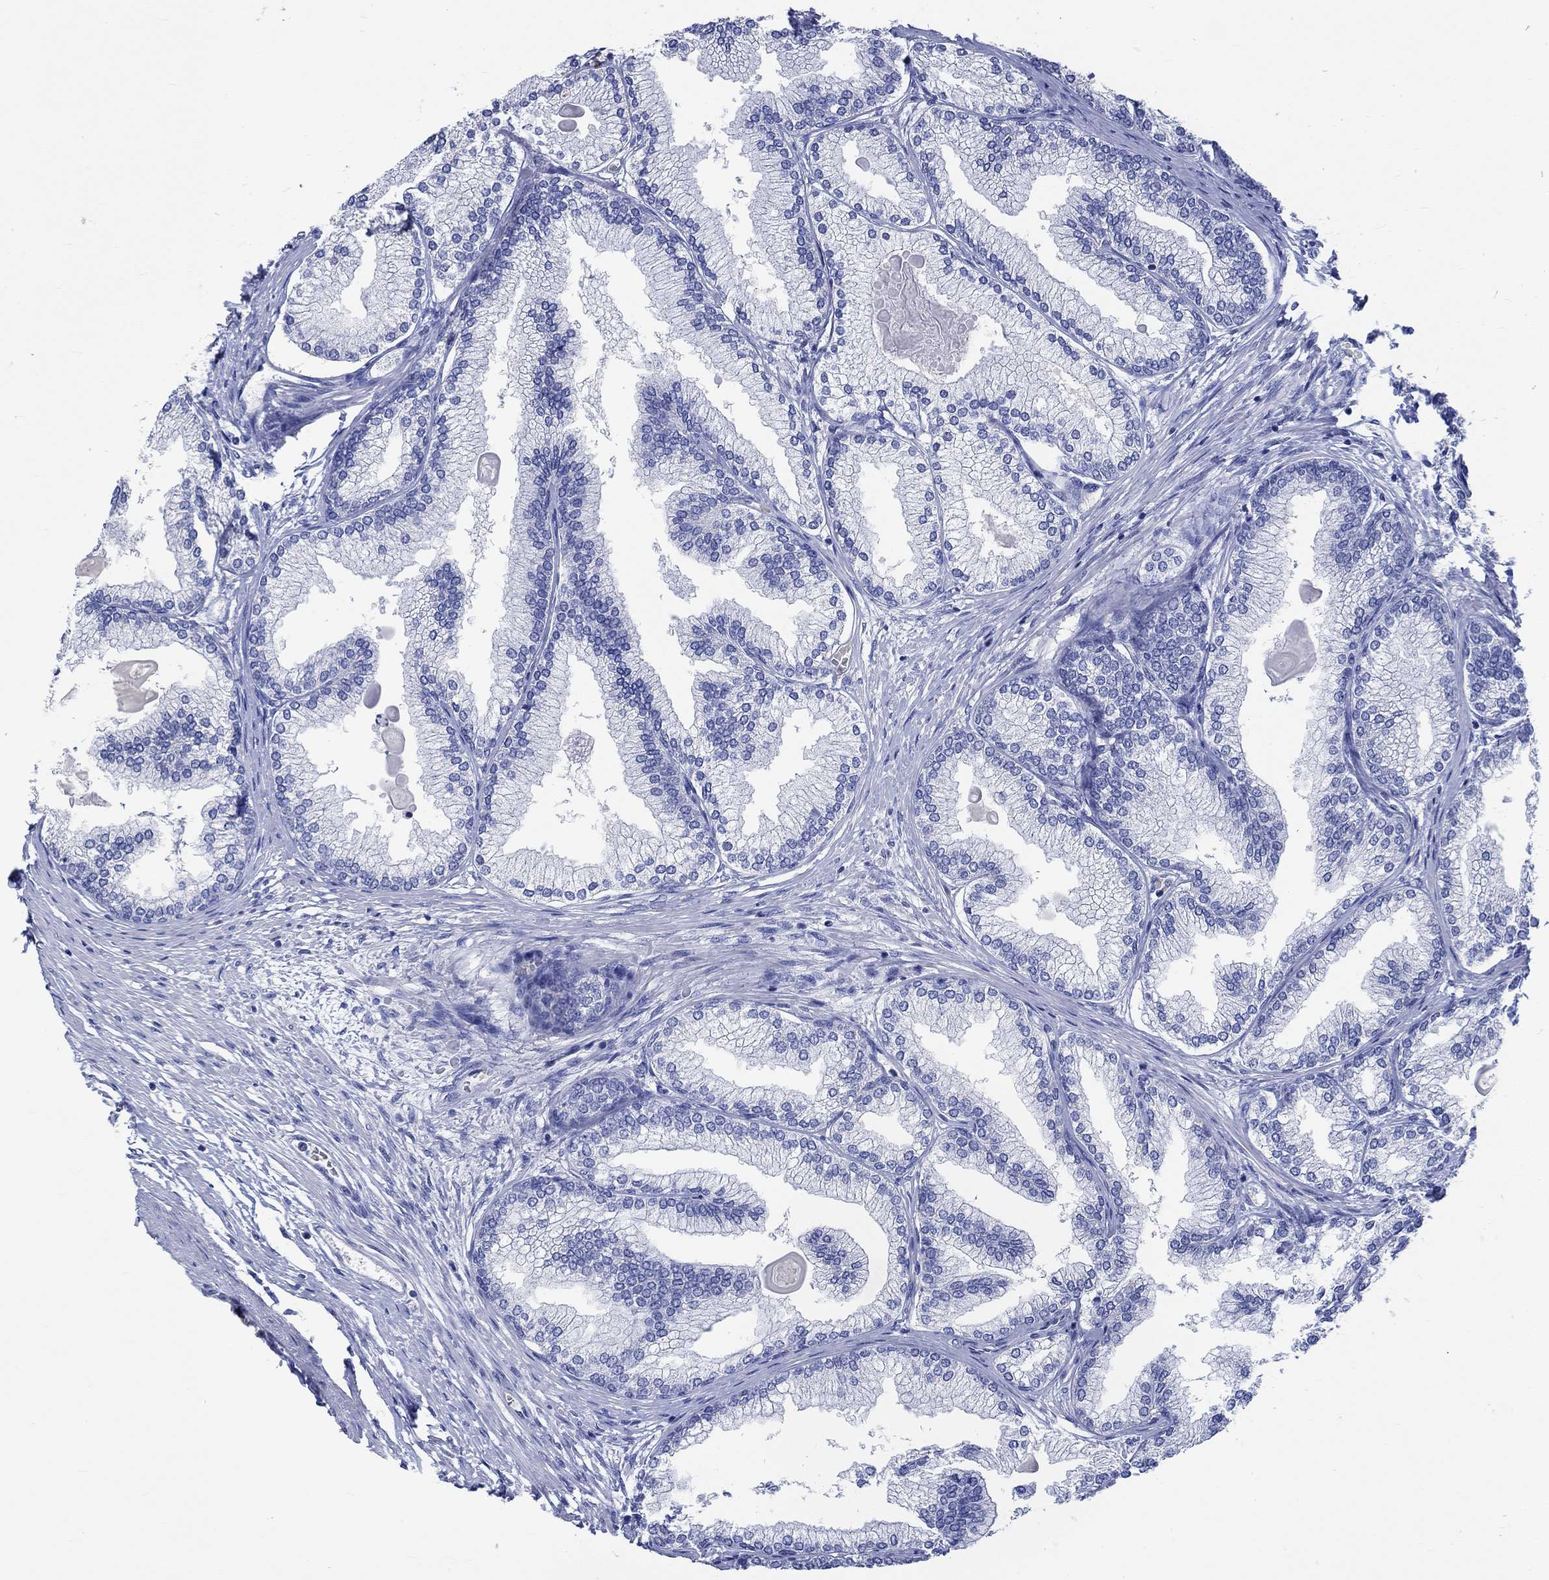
{"staining": {"intensity": "negative", "quantity": "none", "location": "none"}, "tissue": "prostate", "cell_type": "Glandular cells", "image_type": "normal", "snomed": [{"axis": "morphology", "description": "Normal tissue, NOS"}, {"axis": "topography", "description": "Prostate"}], "caption": "A photomicrograph of prostate stained for a protein demonstrates no brown staining in glandular cells. (Brightfield microscopy of DAB (3,3'-diaminobenzidine) IHC at high magnification).", "gene": "KCNA1", "patient": {"sex": "male", "age": 72}}